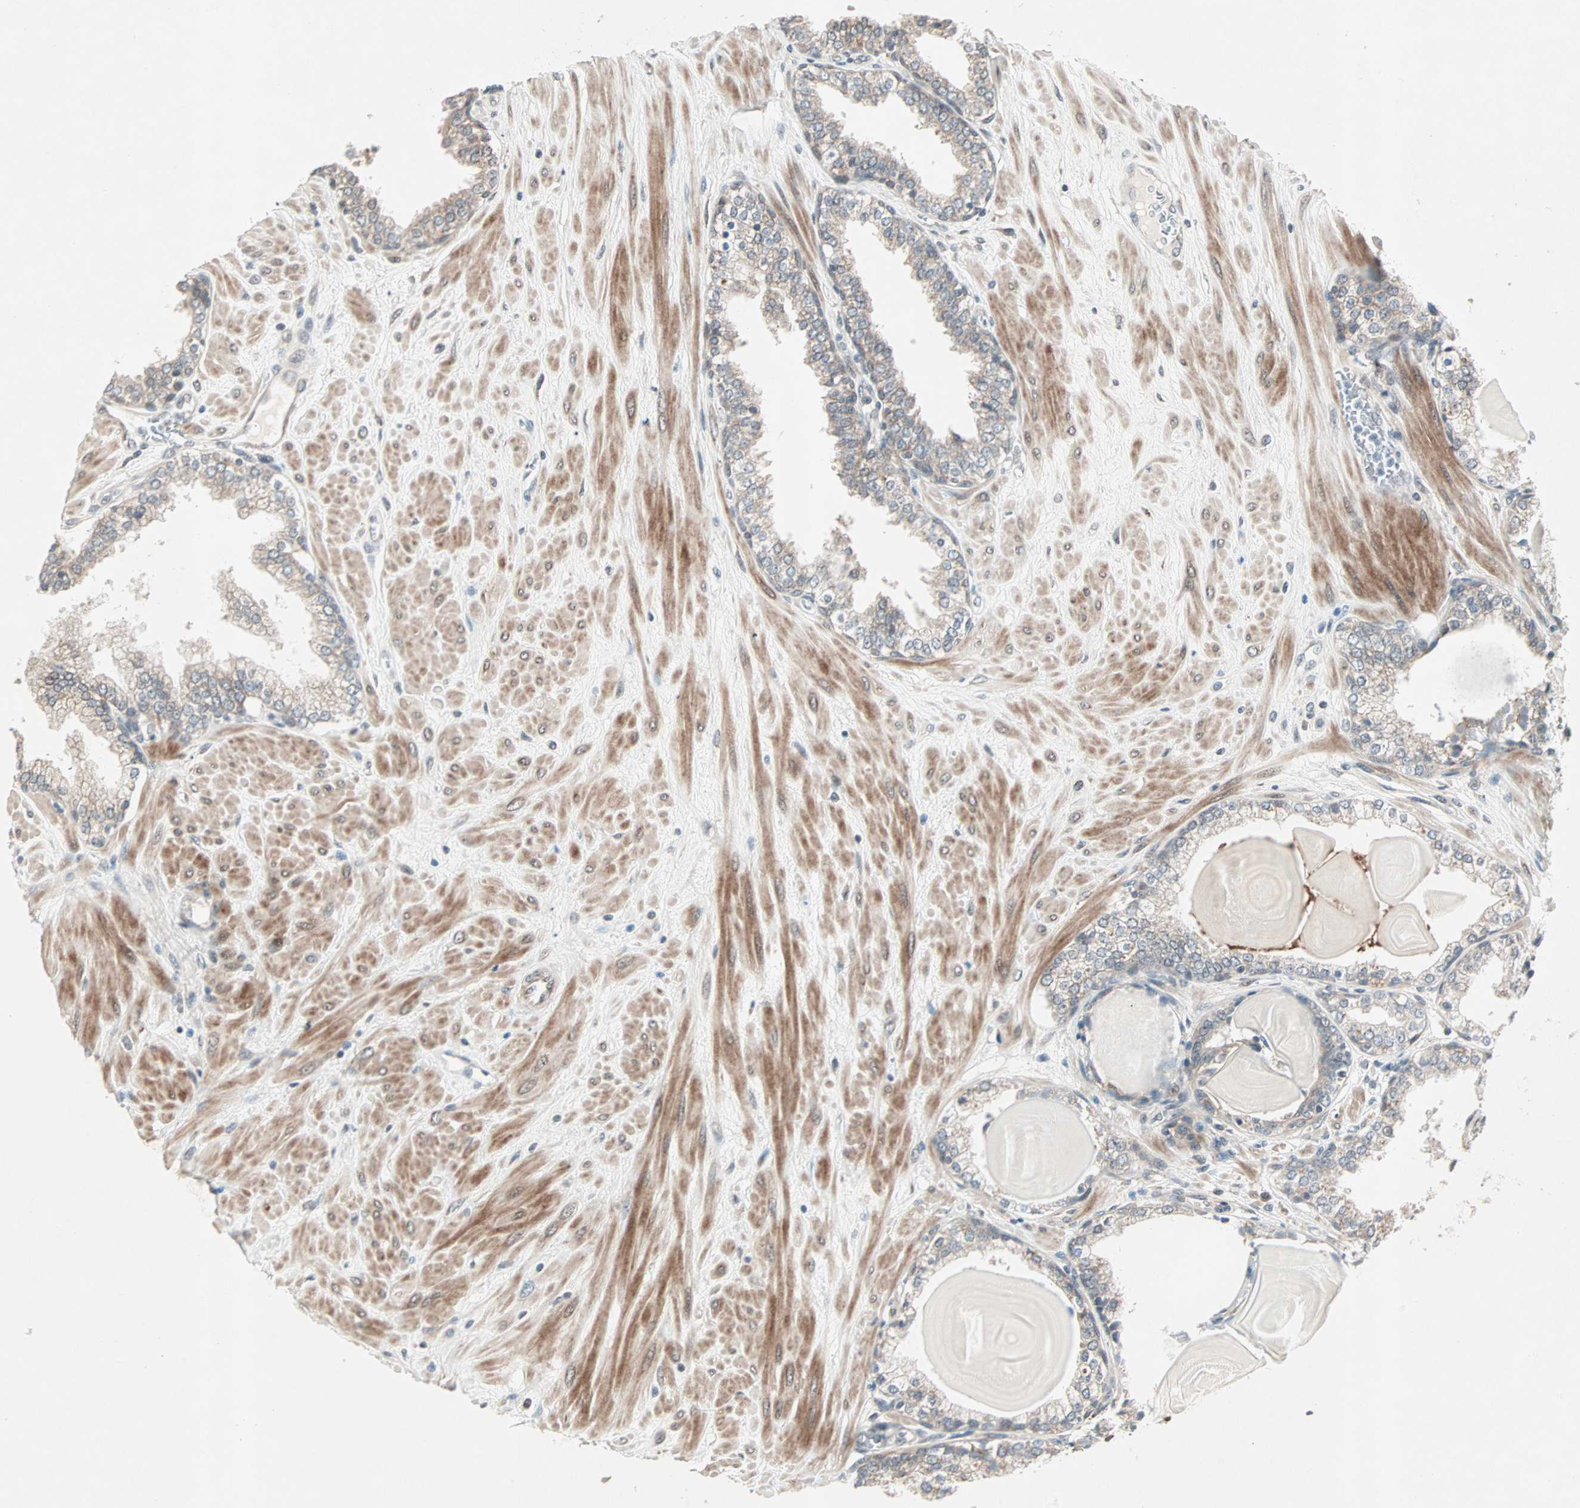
{"staining": {"intensity": "moderate", "quantity": "25%-75%", "location": "cytoplasmic/membranous"}, "tissue": "prostate", "cell_type": "Glandular cells", "image_type": "normal", "snomed": [{"axis": "morphology", "description": "Normal tissue, NOS"}, {"axis": "topography", "description": "Prostate"}], "caption": "Immunohistochemistry (IHC) image of normal human prostate stained for a protein (brown), which shows medium levels of moderate cytoplasmic/membranous expression in approximately 25%-75% of glandular cells.", "gene": "PGBD1", "patient": {"sex": "male", "age": 51}}